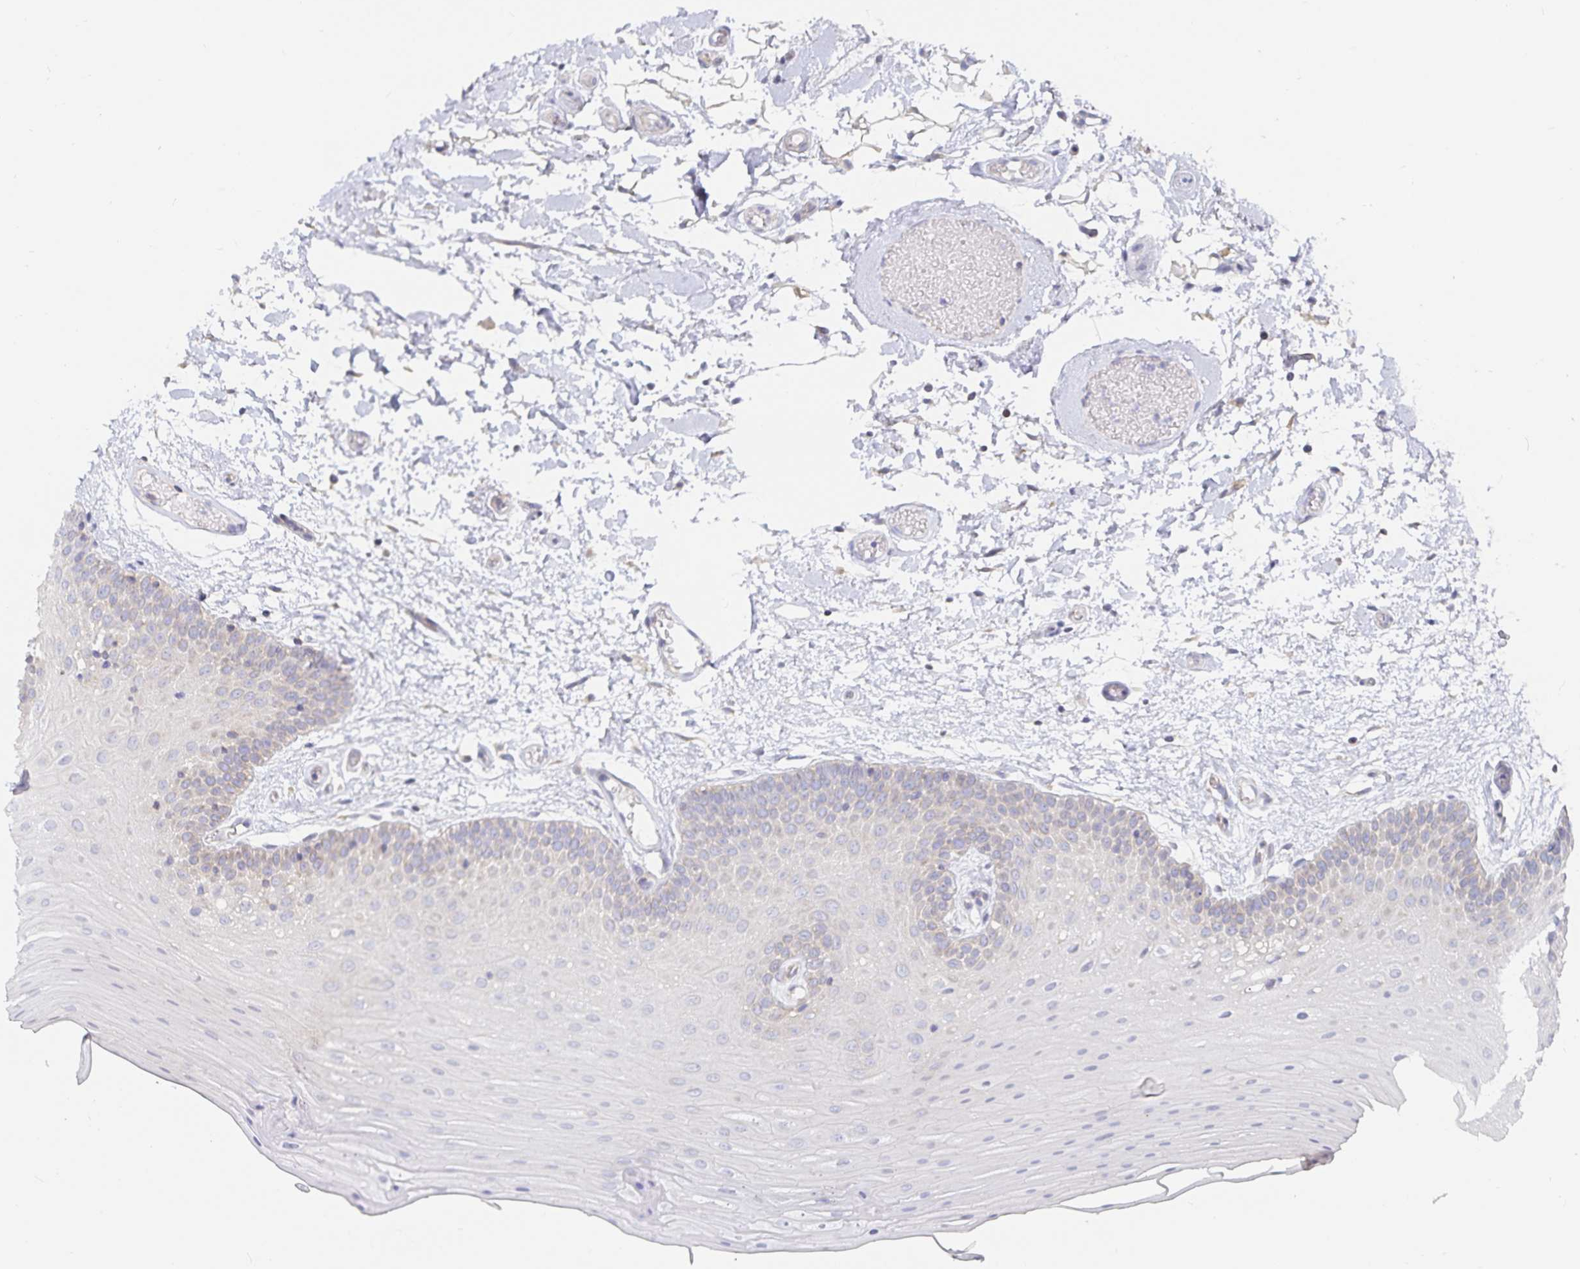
{"staining": {"intensity": "negative", "quantity": "none", "location": "none"}, "tissue": "oral mucosa", "cell_type": "Squamous epithelial cells", "image_type": "normal", "snomed": [{"axis": "morphology", "description": "Normal tissue, NOS"}, {"axis": "morphology", "description": "Squamous cell carcinoma, NOS"}, {"axis": "topography", "description": "Oral tissue"}, {"axis": "topography", "description": "Tounge, NOS"}, {"axis": "topography", "description": "Head-Neck"}], "caption": "This is a histopathology image of immunohistochemistry staining of normal oral mucosa, which shows no expression in squamous epithelial cells. Brightfield microscopy of immunohistochemistry stained with DAB (brown) and hematoxylin (blue), captured at high magnification.", "gene": "SFTPA1", "patient": {"sex": "male", "age": 62}}